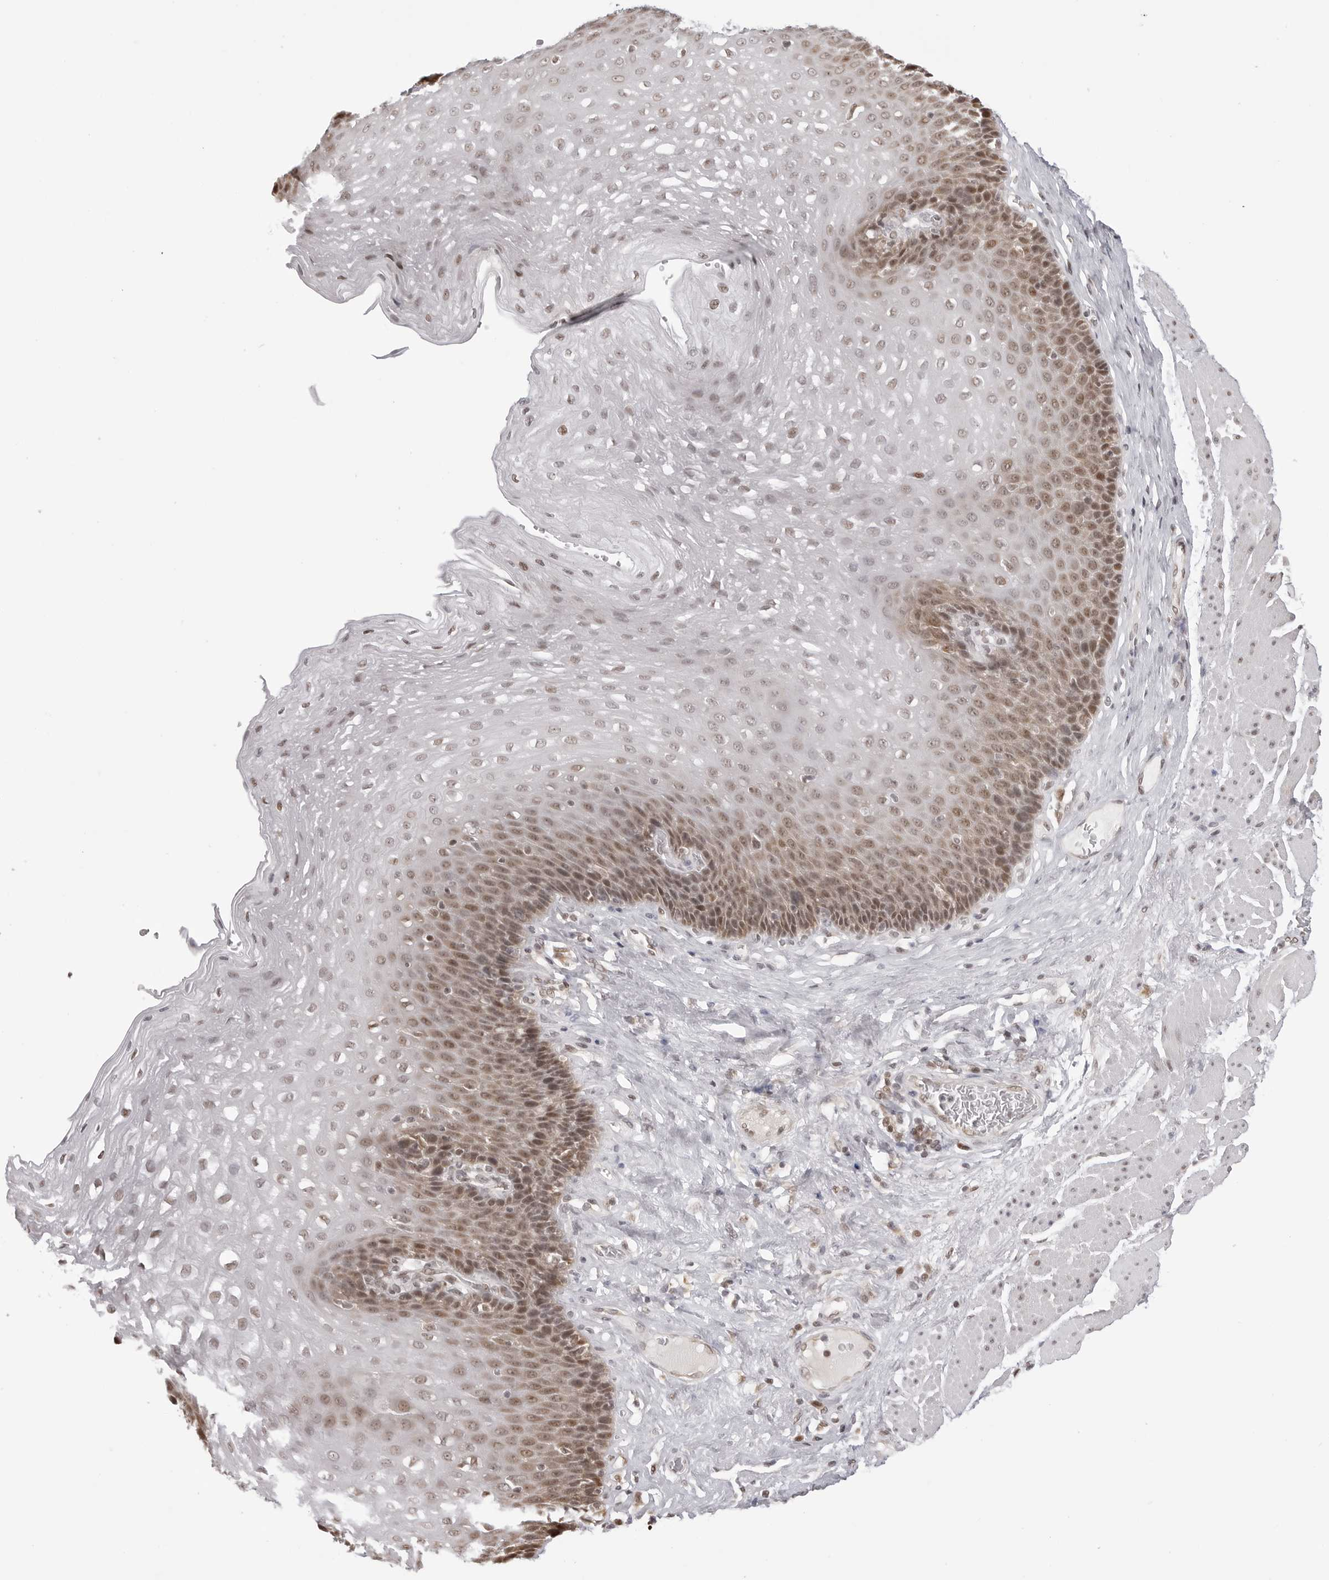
{"staining": {"intensity": "moderate", "quantity": ">75%", "location": "cytoplasmic/membranous,nuclear"}, "tissue": "esophagus", "cell_type": "Squamous epithelial cells", "image_type": "normal", "snomed": [{"axis": "morphology", "description": "Normal tissue, NOS"}, {"axis": "topography", "description": "Esophagus"}], "caption": "DAB immunohistochemical staining of benign esophagus reveals moderate cytoplasmic/membranous,nuclear protein positivity in approximately >75% of squamous epithelial cells.", "gene": "PHF3", "patient": {"sex": "female", "age": 66}}